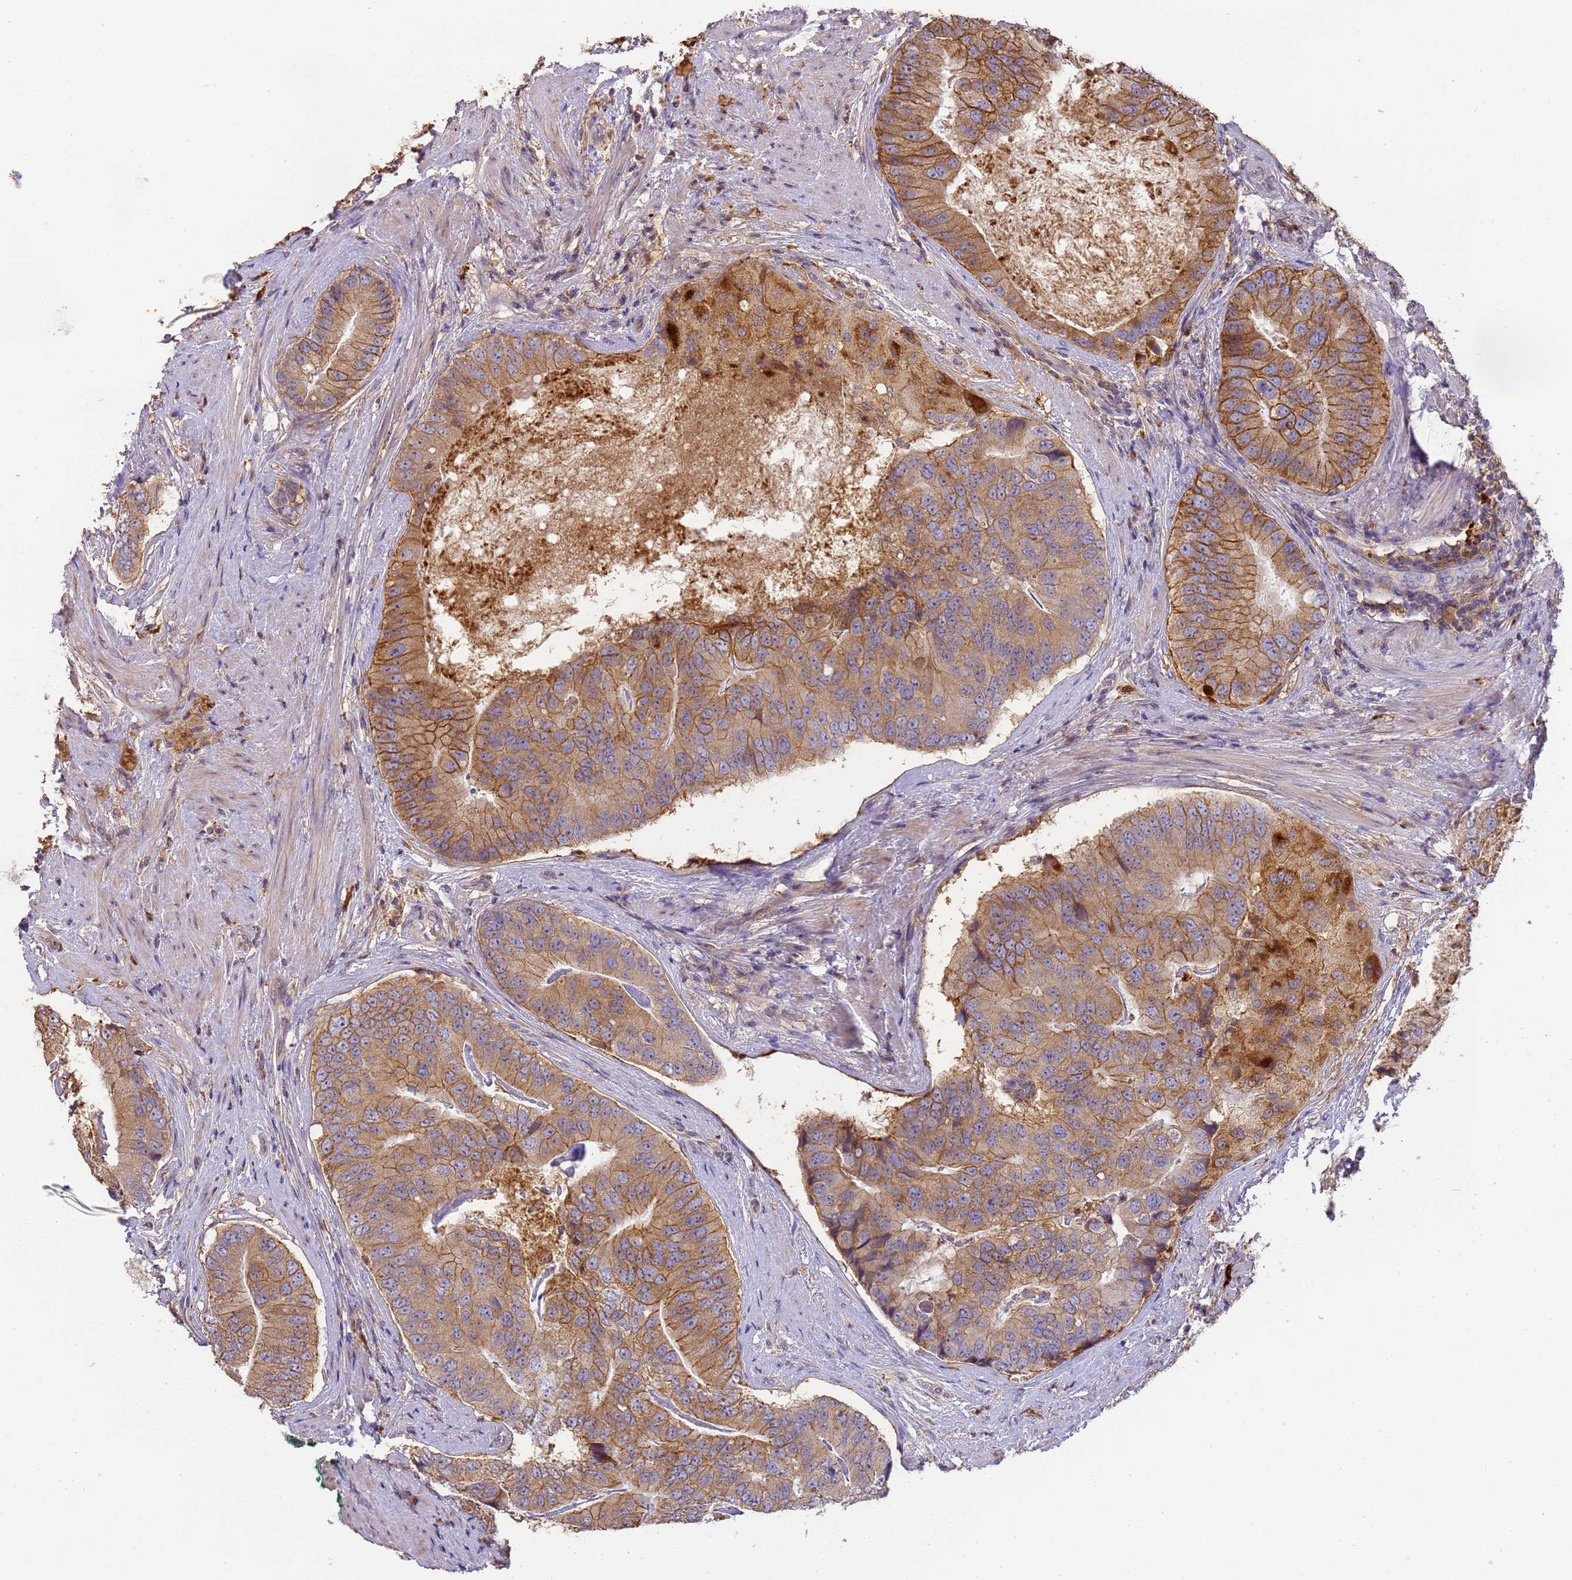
{"staining": {"intensity": "moderate", "quantity": ">75%", "location": "cytoplasmic/membranous"}, "tissue": "prostate cancer", "cell_type": "Tumor cells", "image_type": "cancer", "snomed": [{"axis": "morphology", "description": "Adenocarcinoma, High grade"}, {"axis": "topography", "description": "Prostate"}], "caption": "Prostate high-grade adenocarcinoma stained with a brown dye demonstrates moderate cytoplasmic/membranous positive staining in about >75% of tumor cells.", "gene": "M6PR", "patient": {"sex": "male", "age": 70}}